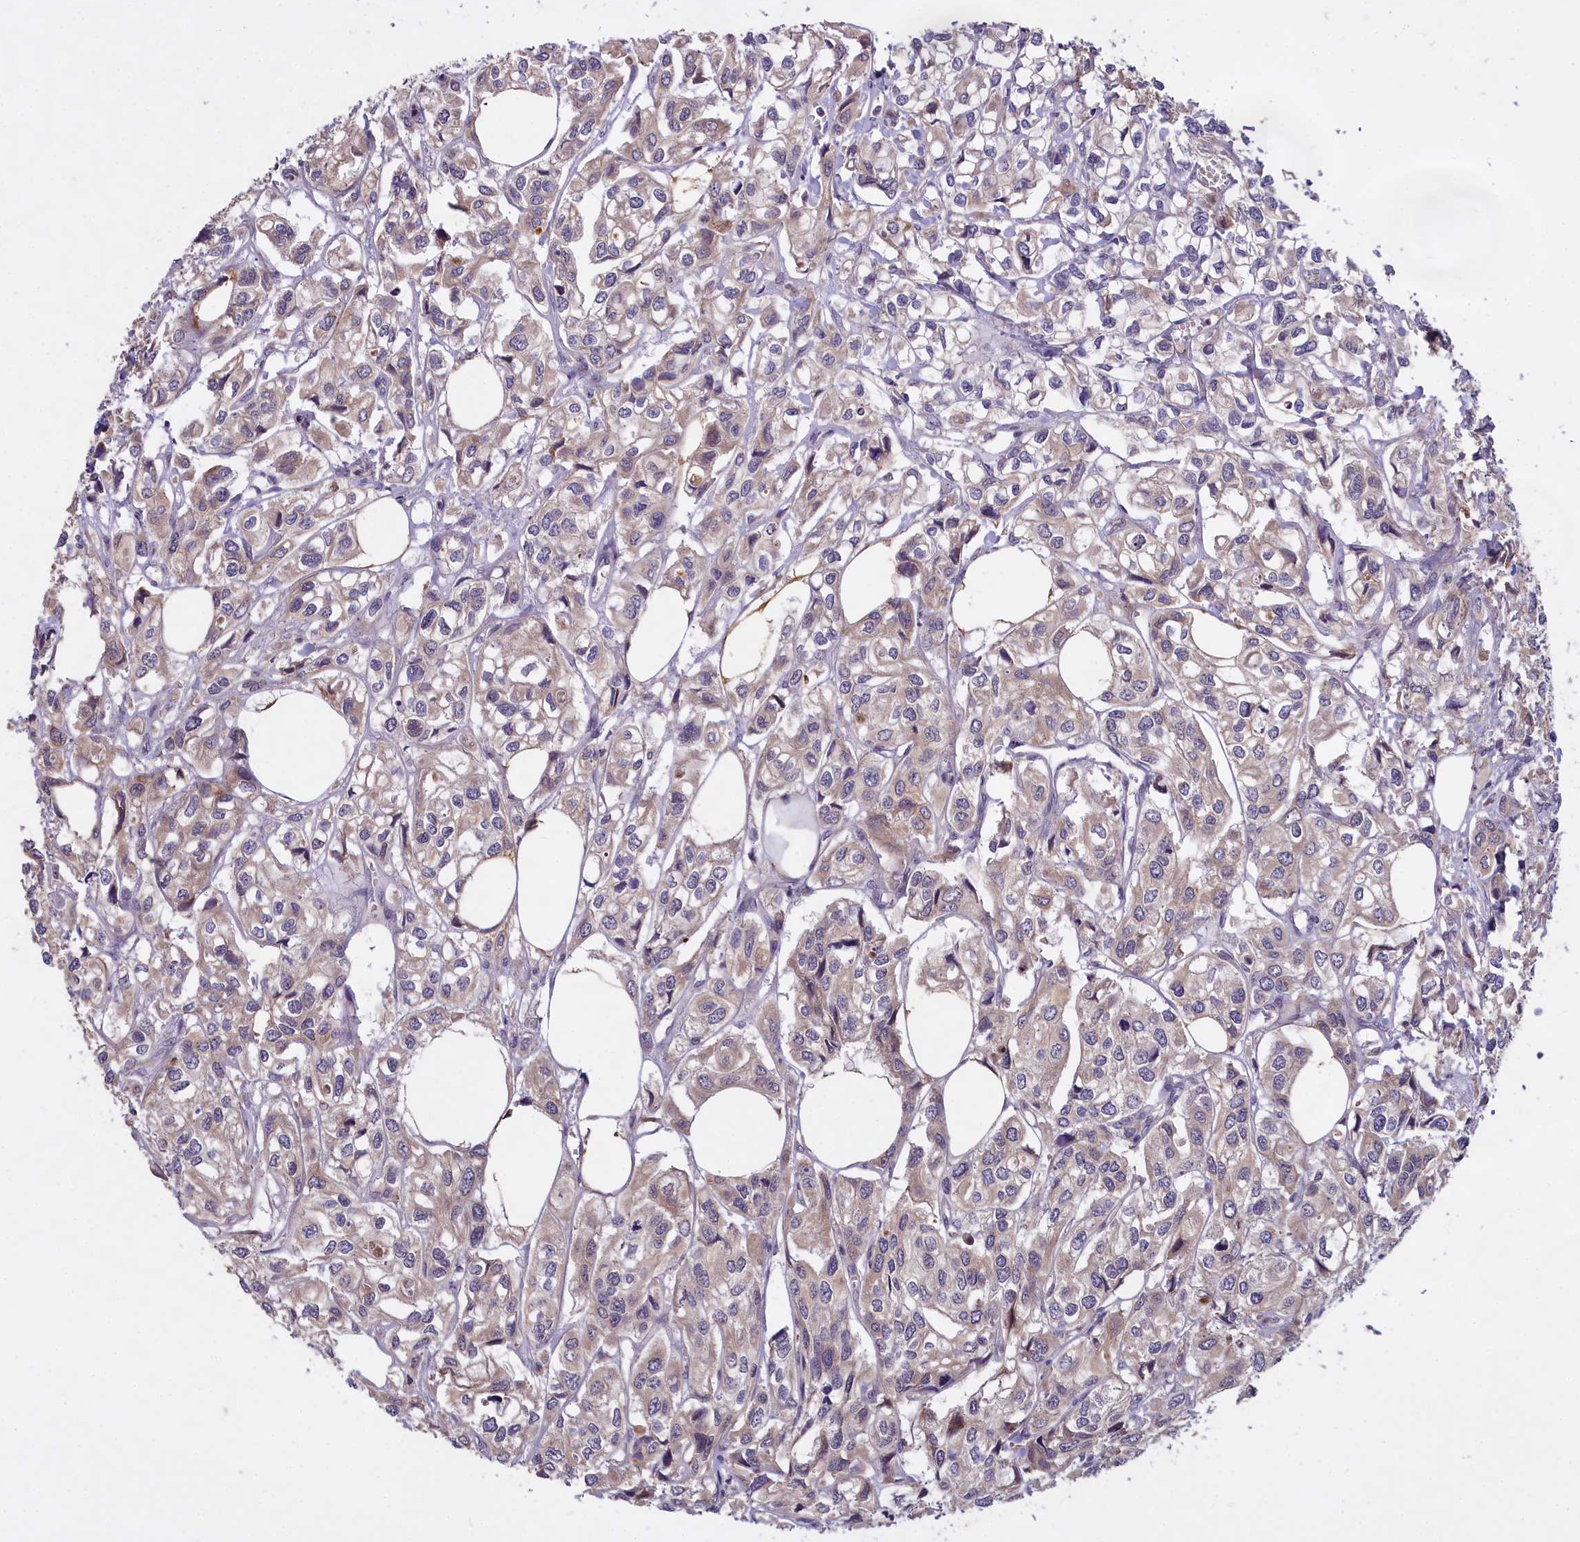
{"staining": {"intensity": "weak", "quantity": "25%-75%", "location": "cytoplasmic/membranous"}, "tissue": "urothelial cancer", "cell_type": "Tumor cells", "image_type": "cancer", "snomed": [{"axis": "morphology", "description": "Urothelial carcinoma, High grade"}, {"axis": "topography", "description": "Urinary bladder"}], "caption": "A high-resolution histopathology image shows immunohistochemistry (IHC) staining of high-grade urothelial carcinoma, which exhibits weak cytoplasmic/membranous staining in about 25%-75% of tumor cells. The protein of interest is shown in brown color, while the nuclei are stained blue.", "gene": "MEMO1", "patient": {"sex": "male", "age": 67}}